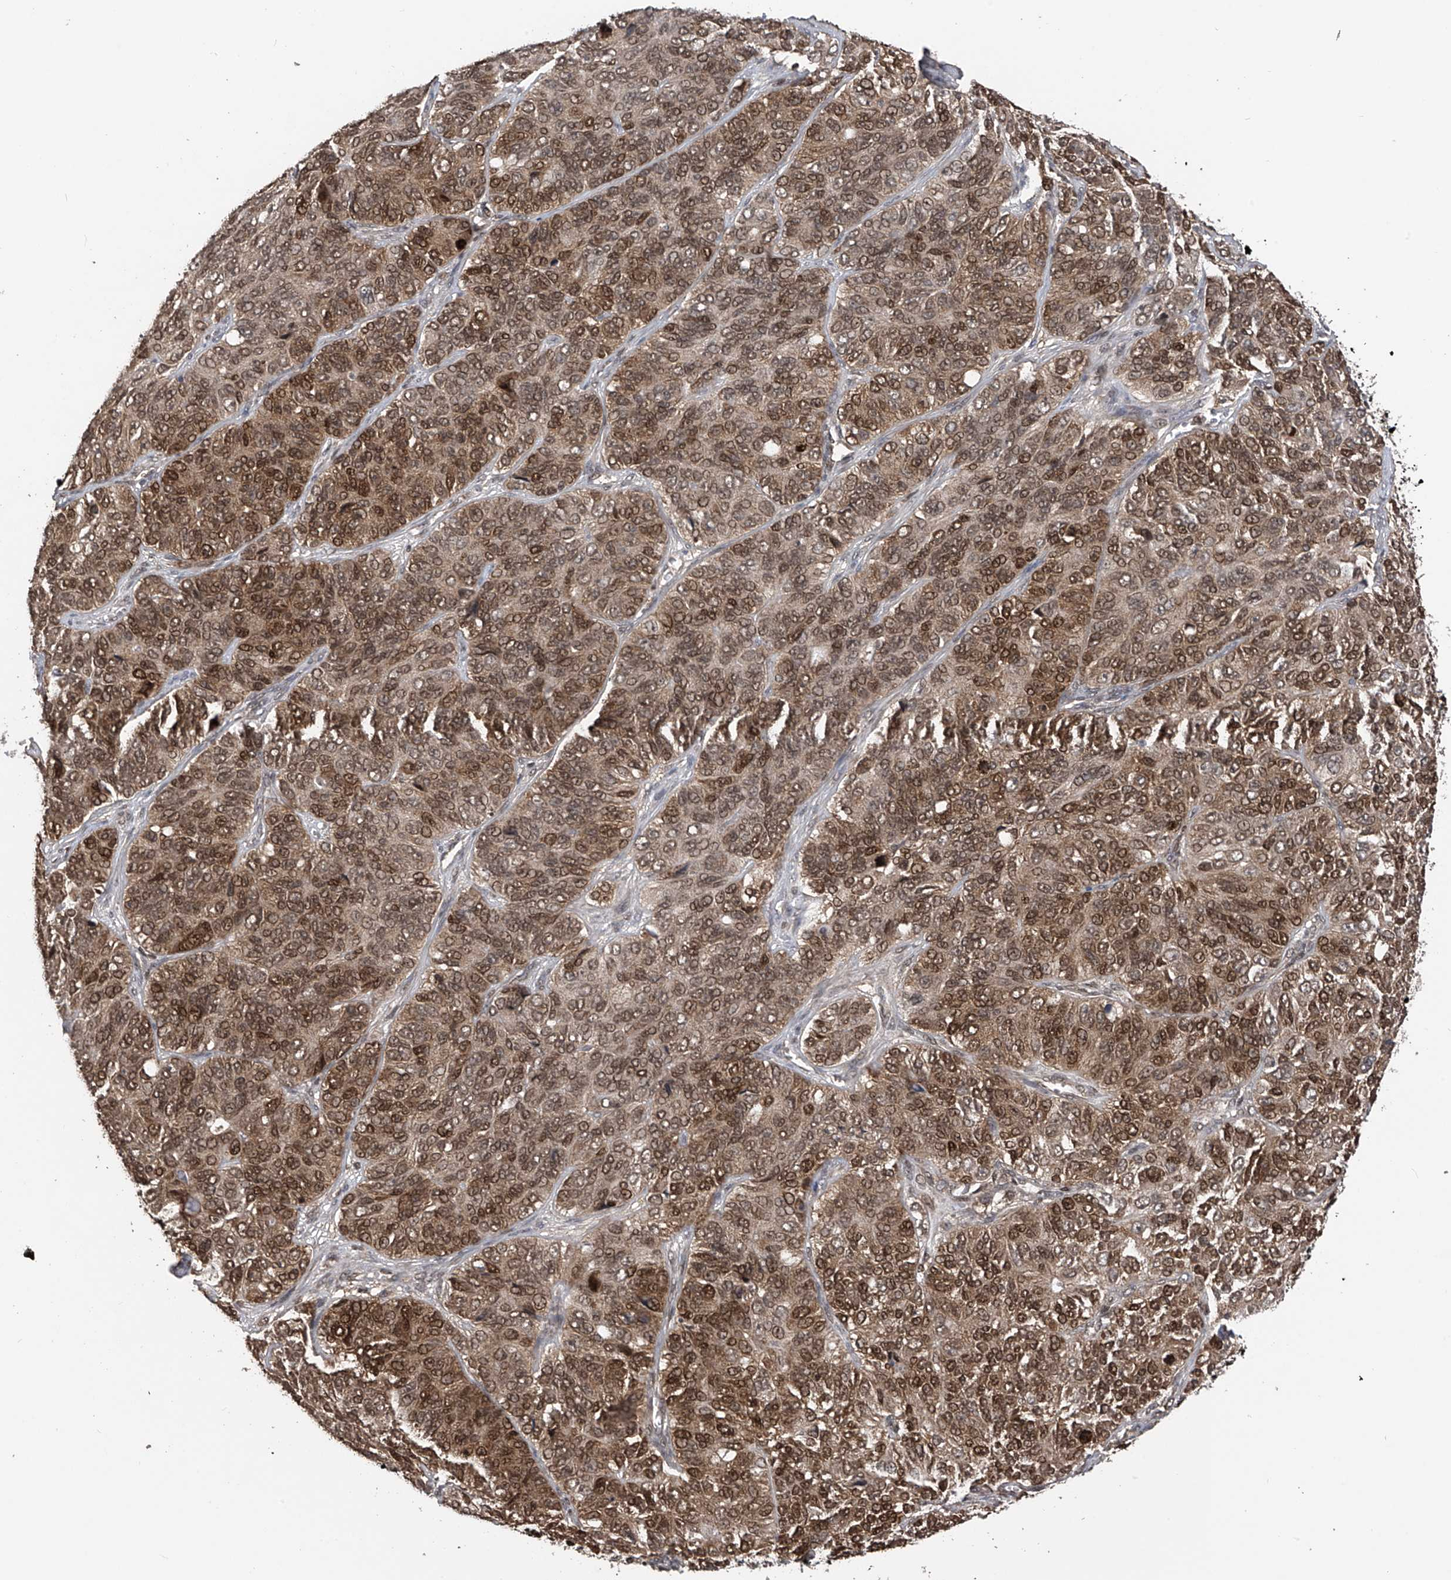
{"staining": {"intensity": "moderate", "quantity": ">75%", "location": "cytoplasmic/membranous,nuclear"}, "tissue": "ovarian cancer", "cell_type": "Tumor cells", "image_type": "cancer", "snomed": [{"axis": "morphology", "description": "Carcinoma, endometroid"}, {"axis": "topography", "description": "Ovary"}], "caption": "The micrograph displays a brown stain indicating the presence of a protein in the cytoplasmic/membranous and nuclear of tumor cells in ovarian cancer.", "gene": "DNAJC9", "patient": {"sex": "female", "age": 51}}